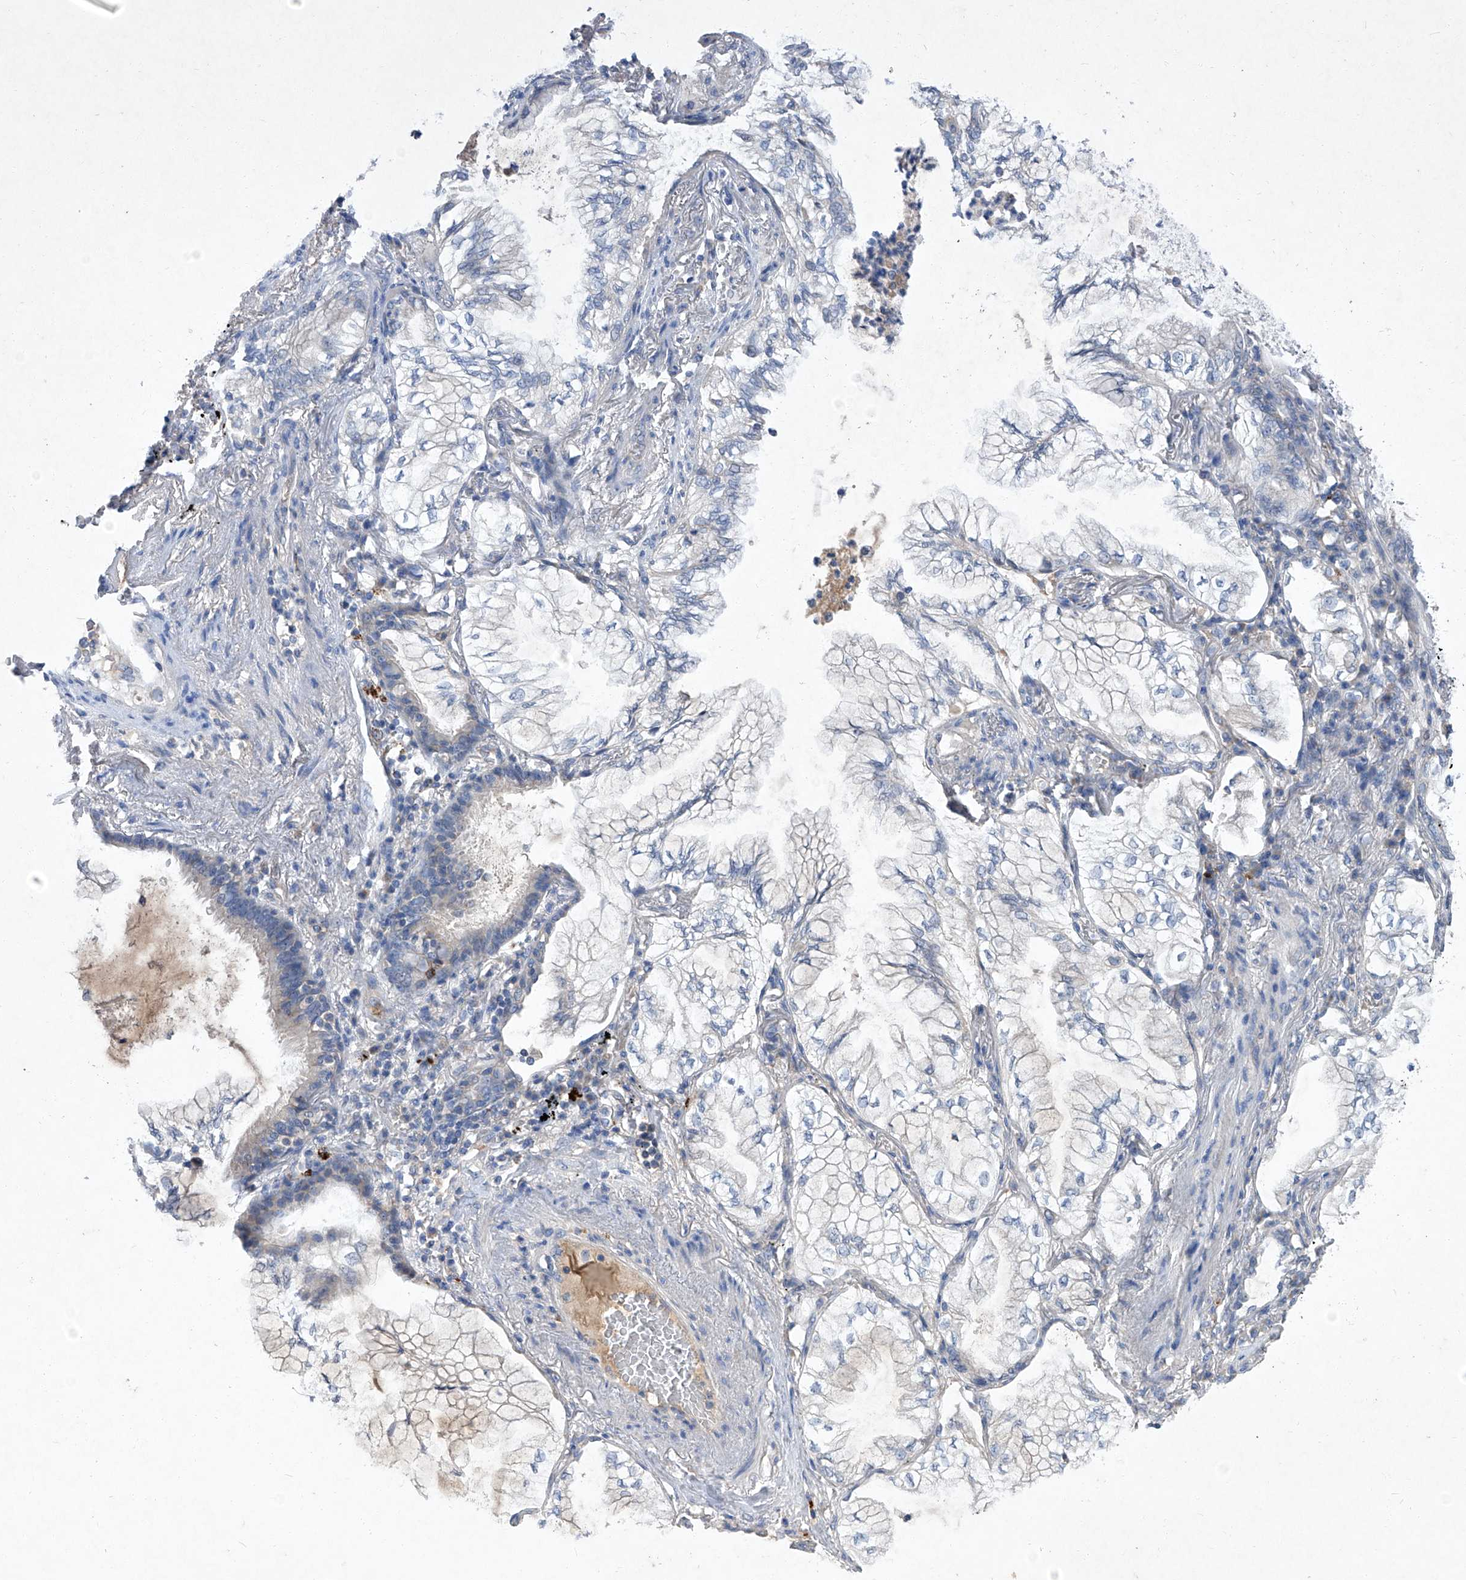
{"staining": {"intensity": "negative", "quantity": "none", "location": "none"}, "tissue": "lung cancer", "cell_type": "Tumor cells", "image_type": "cancer", "snomed": [{"axis": "morphology", "description": "Adenocarcinoma, NOS"}, {"axis": "topography", "description": "Lung"}], "caption": "This is a image of immunohistochemistry (IHC) staining of lung cancer (adenocarcinoma), which shows no staining in tumor cells.", "gene": "SBK2", "patient": {"sex": "female", "age": 70}}